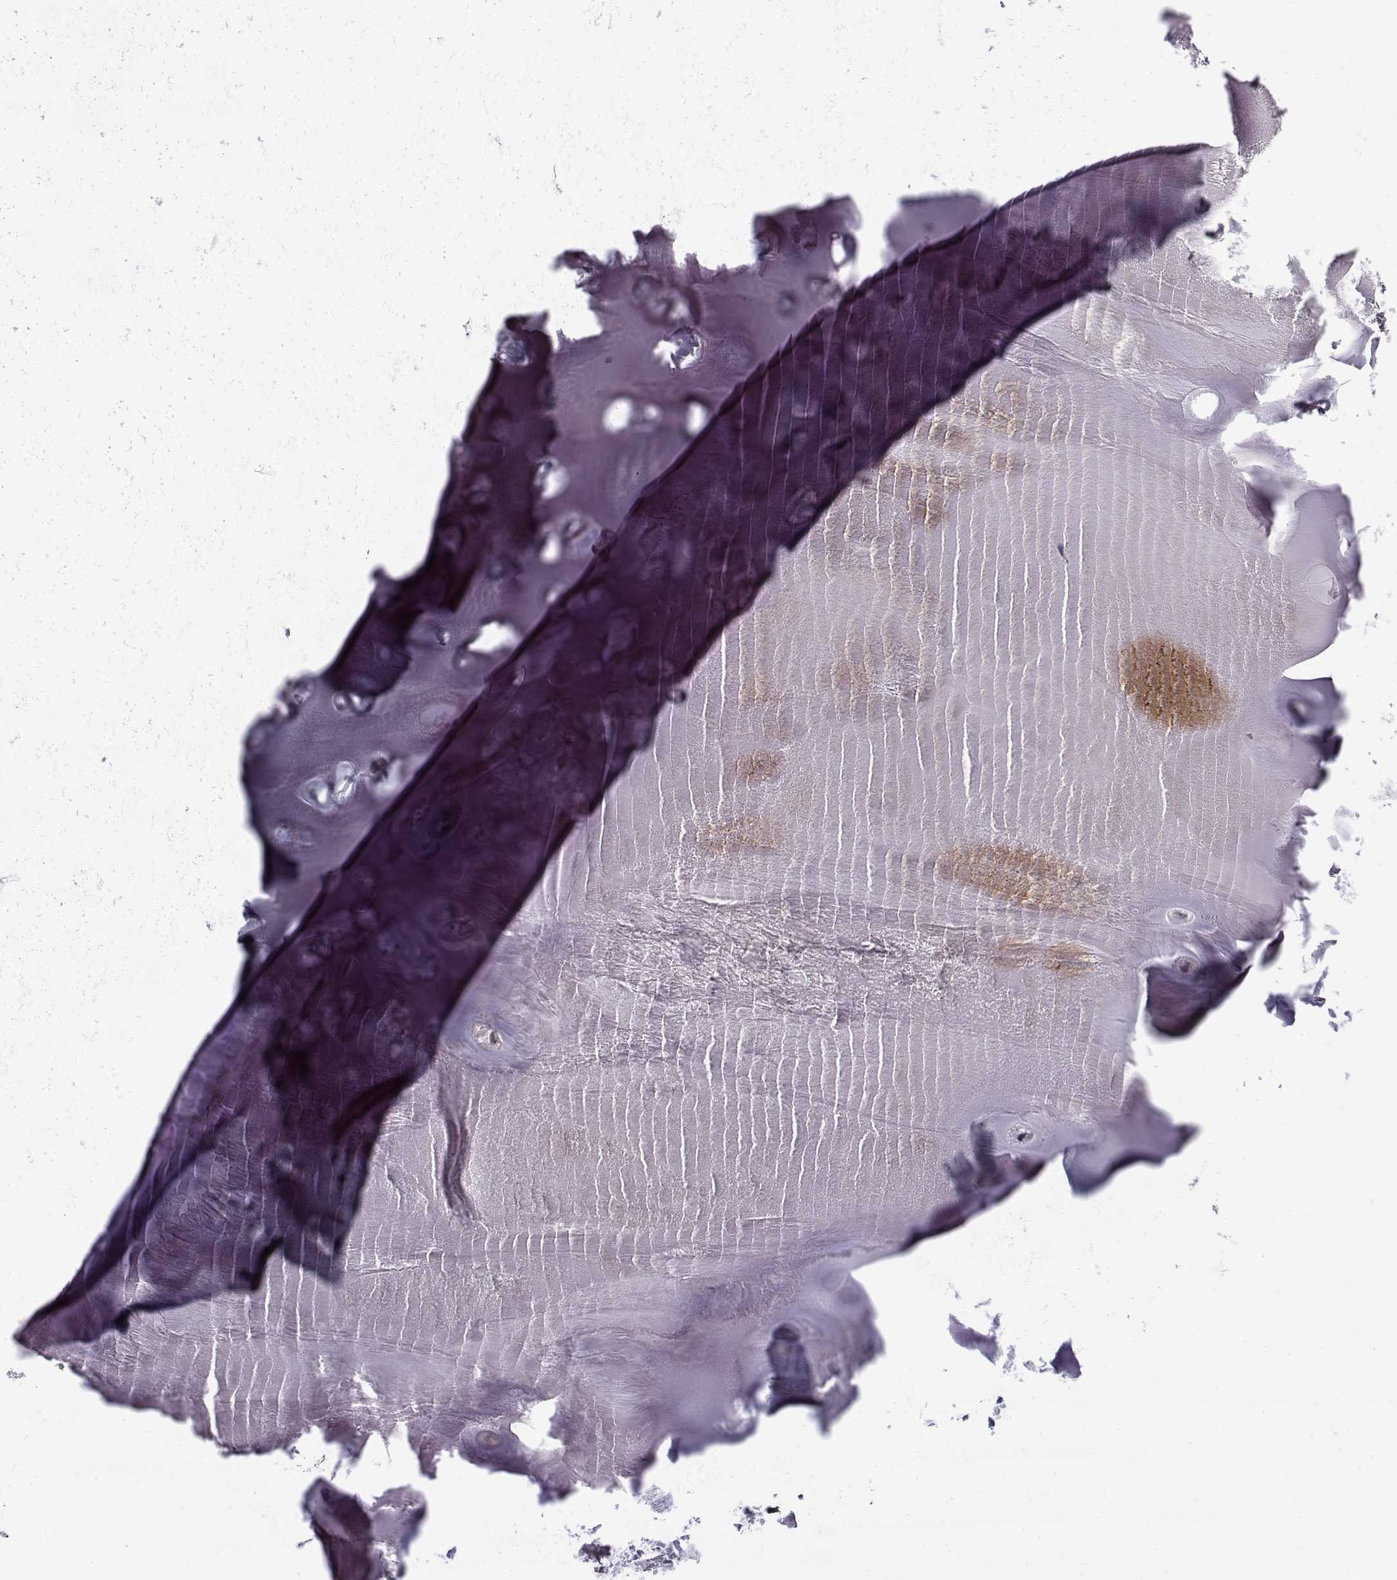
{"staining": {"intensity": "negative", "quantity": "none", "location": "none"}, "tissue": "adipose tissue", "cell_type": "Adipocytes", "image_type": "normal", "snomed": [{"axis": "morphology", "description": "Normal tissue, NOS"}, {"axis": "morphology", "description": "Squamous cell carcinoma, NOS"}, {"axis": "topography", "description": "Cartilage tissue"}, {"axis": "topography", "description": "Lung"}], "caption": "Immunohistochemistry (IHC) histopathology image of unremarkable adipose tissue stained for a protein (brown), which shows no positivity in adipocytes.", "gene": "SNCA", "patient": {"sex": "male", "age": 66}}